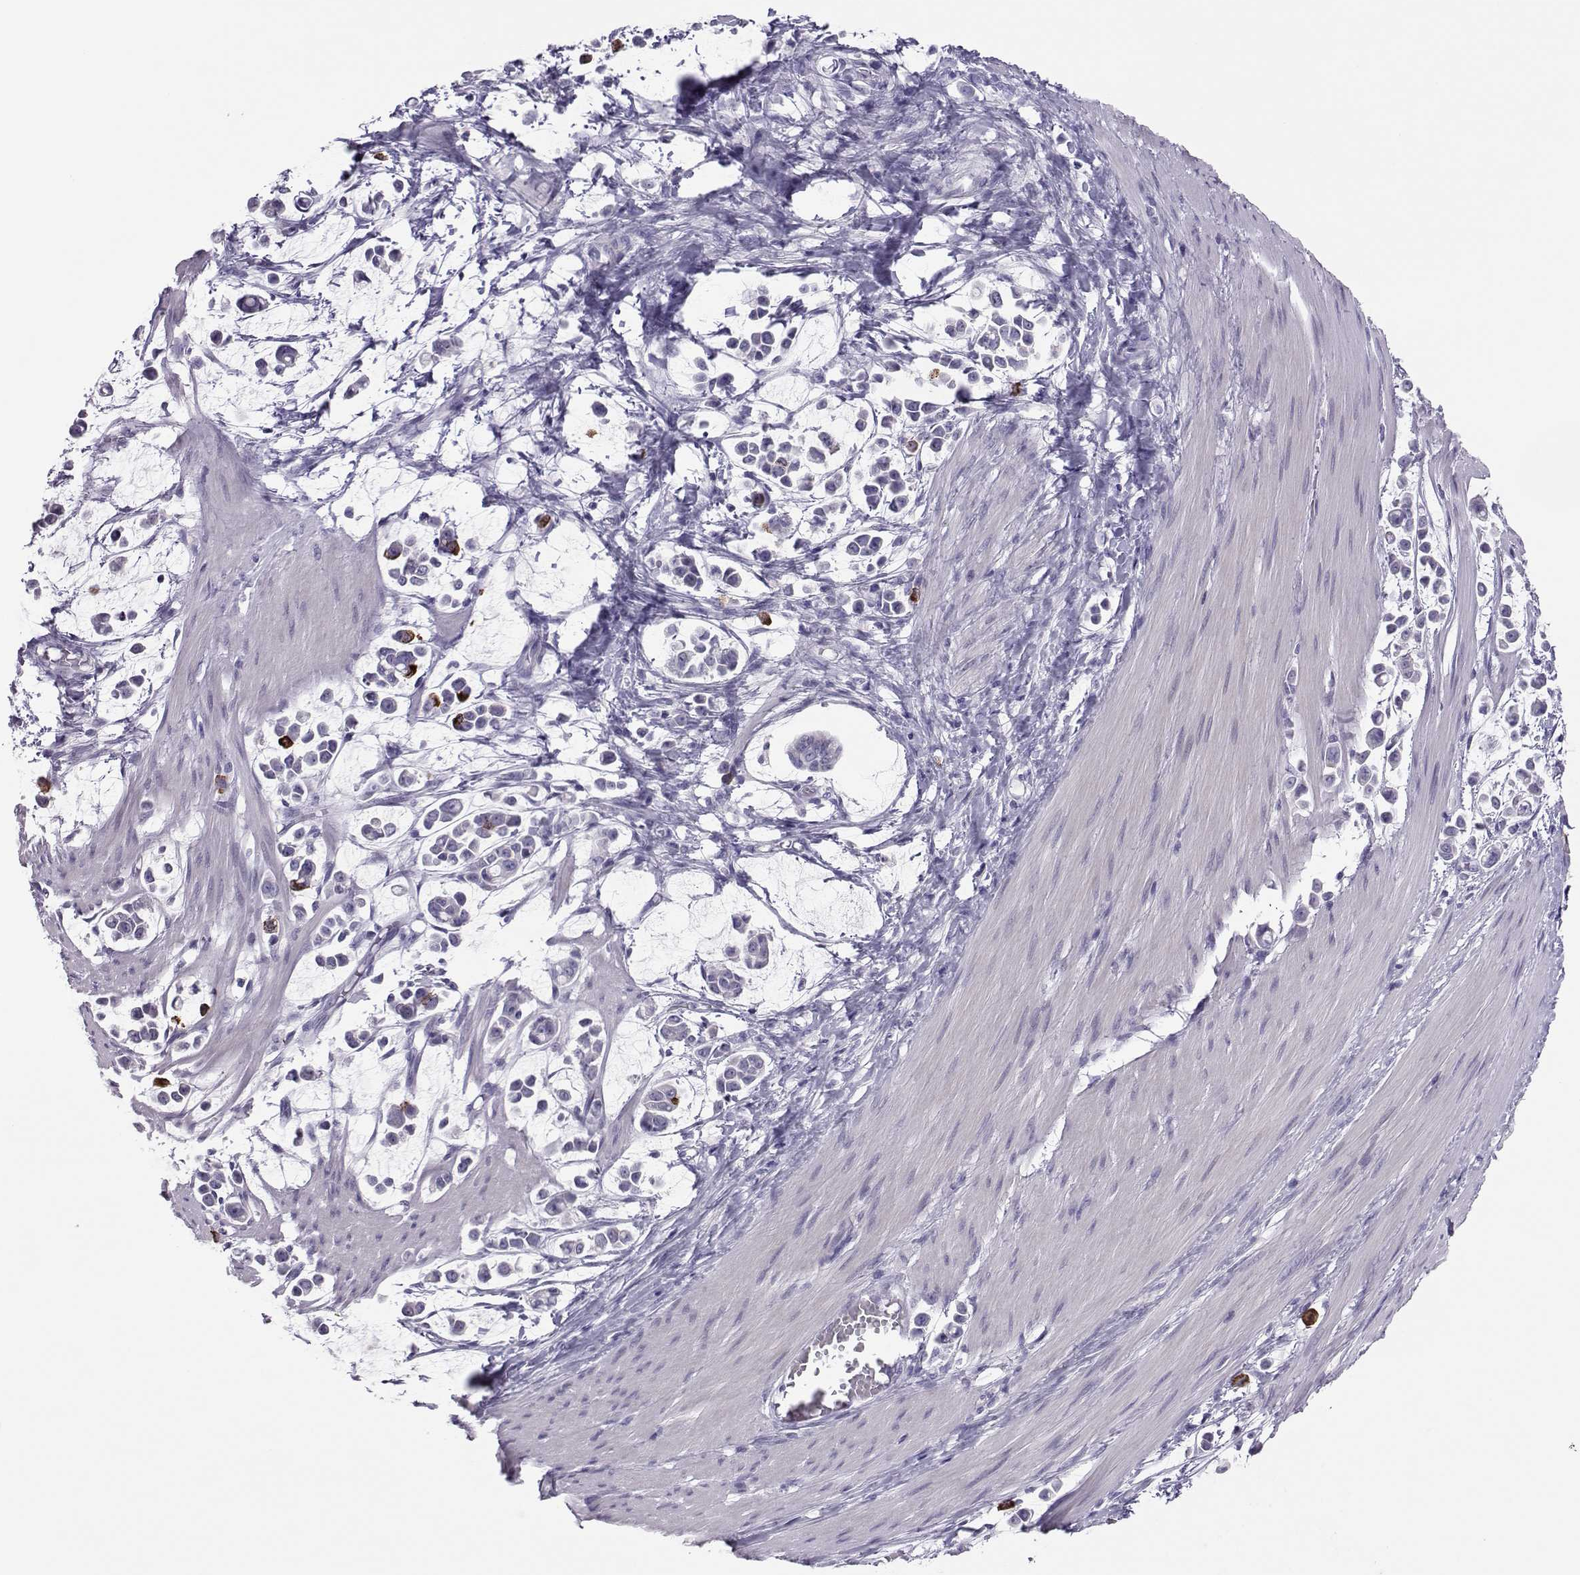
{"staining": {"intensity": "strong", "quantity": "<25%", "location": "nuclear"}, "tissue": "stomach cancer", "cell_type": "Tumor cells", "image_type": "cancer", "snomed": [{"axis": "morphology", "description": "Adenocarcinoma, NOS"}, {"axis": "topography", "description": "Stomach"}], "caption": "This histopathology image demonstrates immunohistochemistry (IHC) staining of adenocarcinoma (stomach), with medium strong nuclear expression in approximately <25% of tumor cells.", "gene": "TRPM7", "patient": {"sex": "male", "age": 82}}